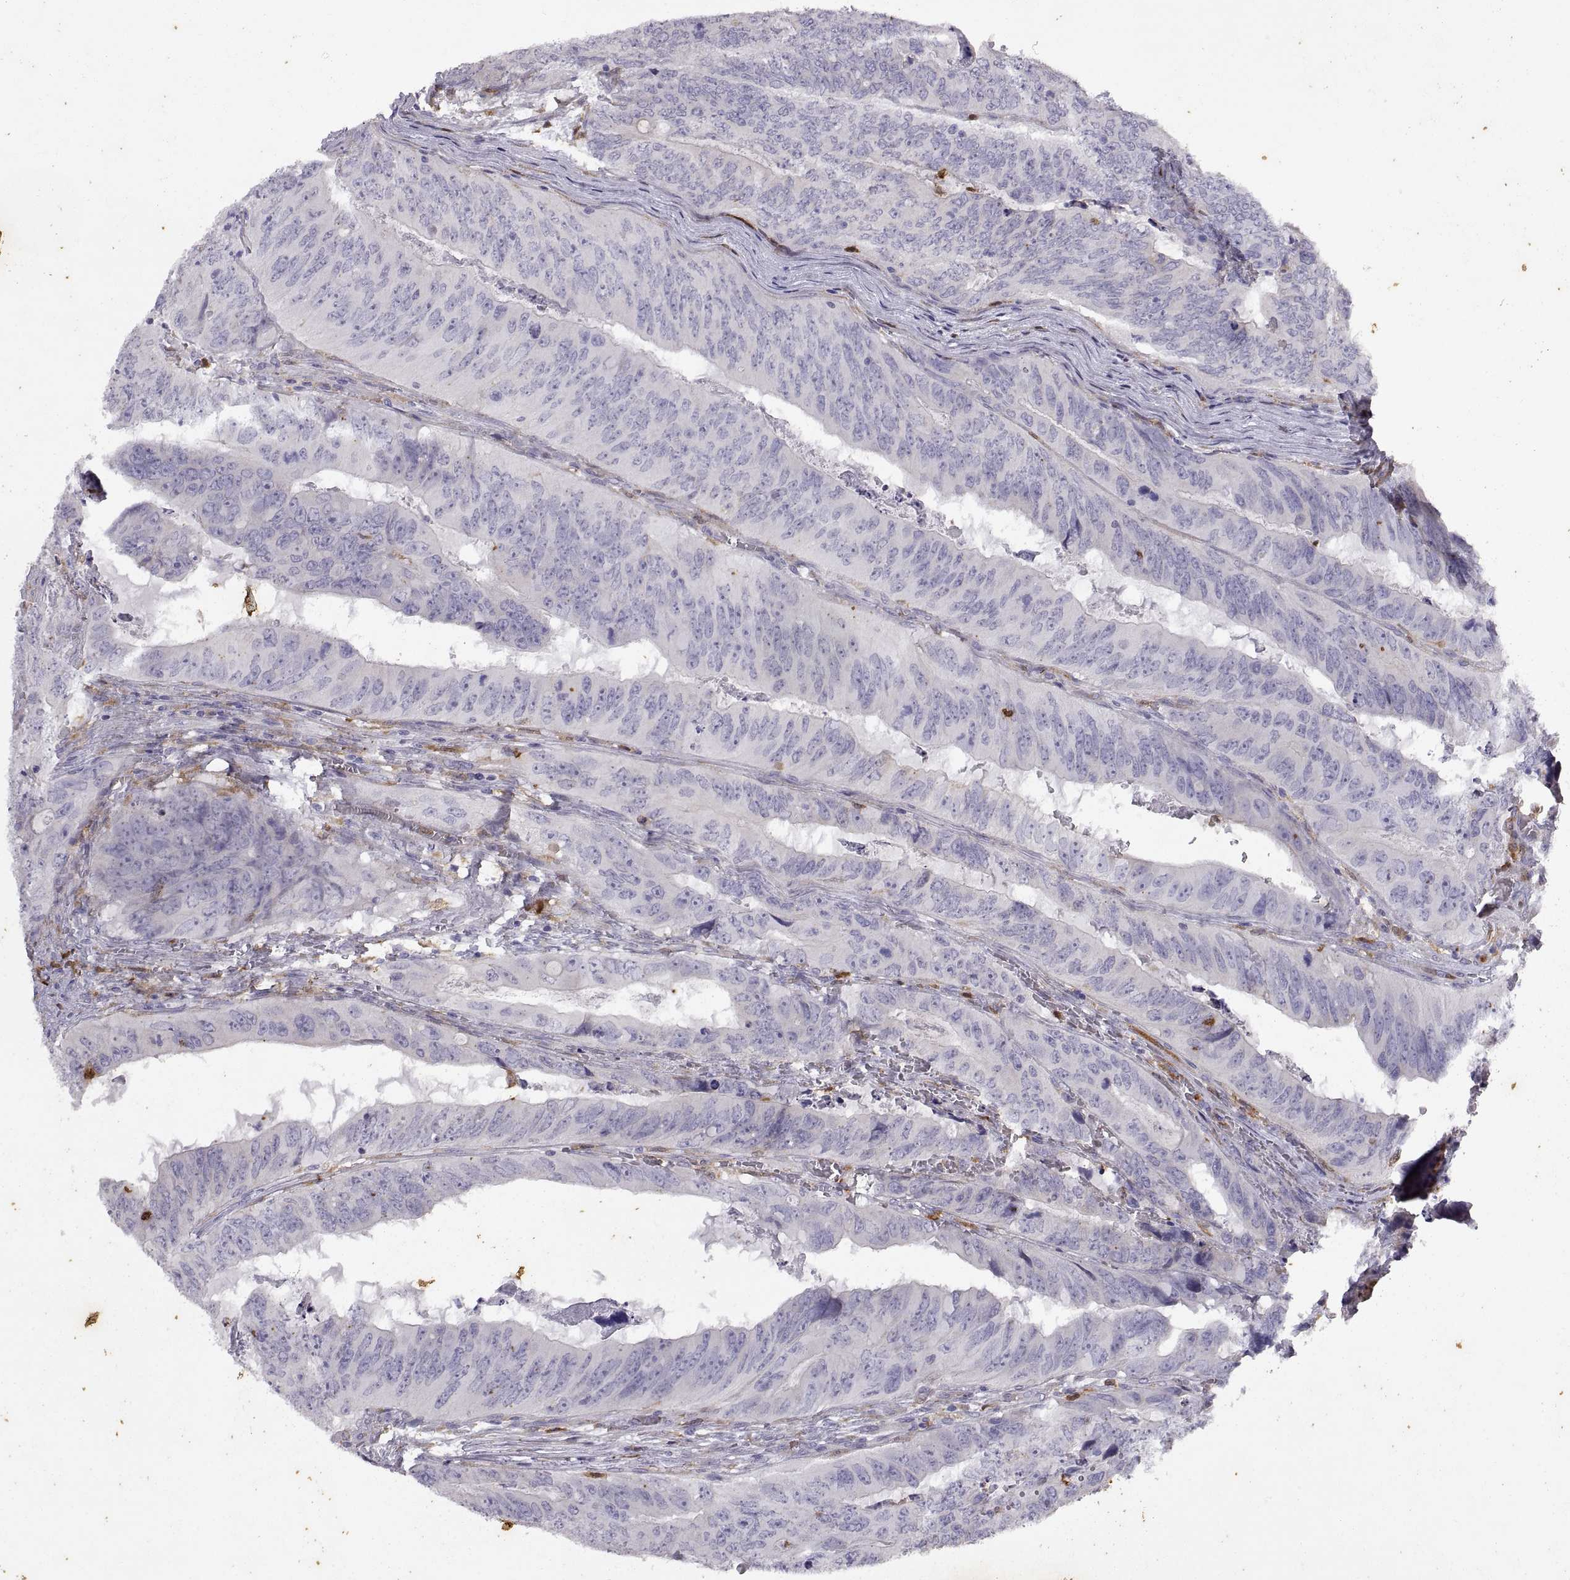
{"staining": {"intensity": "negative", "quantity": "none", "location": "none"}, "tissue": "colorectal cancer", "cell_type": "Tumor cells", "image_type": "cancer", "snomed": [{"axis": "morphology", "description": "Adenocarcinoma, NOS"}, {"axis": "topography", "description": "Colon"}], "caption": "IHC of colorectal cancer demonstrates no expression in tumor cells.", "gene": "DOK3", "patient": {"sex": "male", "age": 79}}